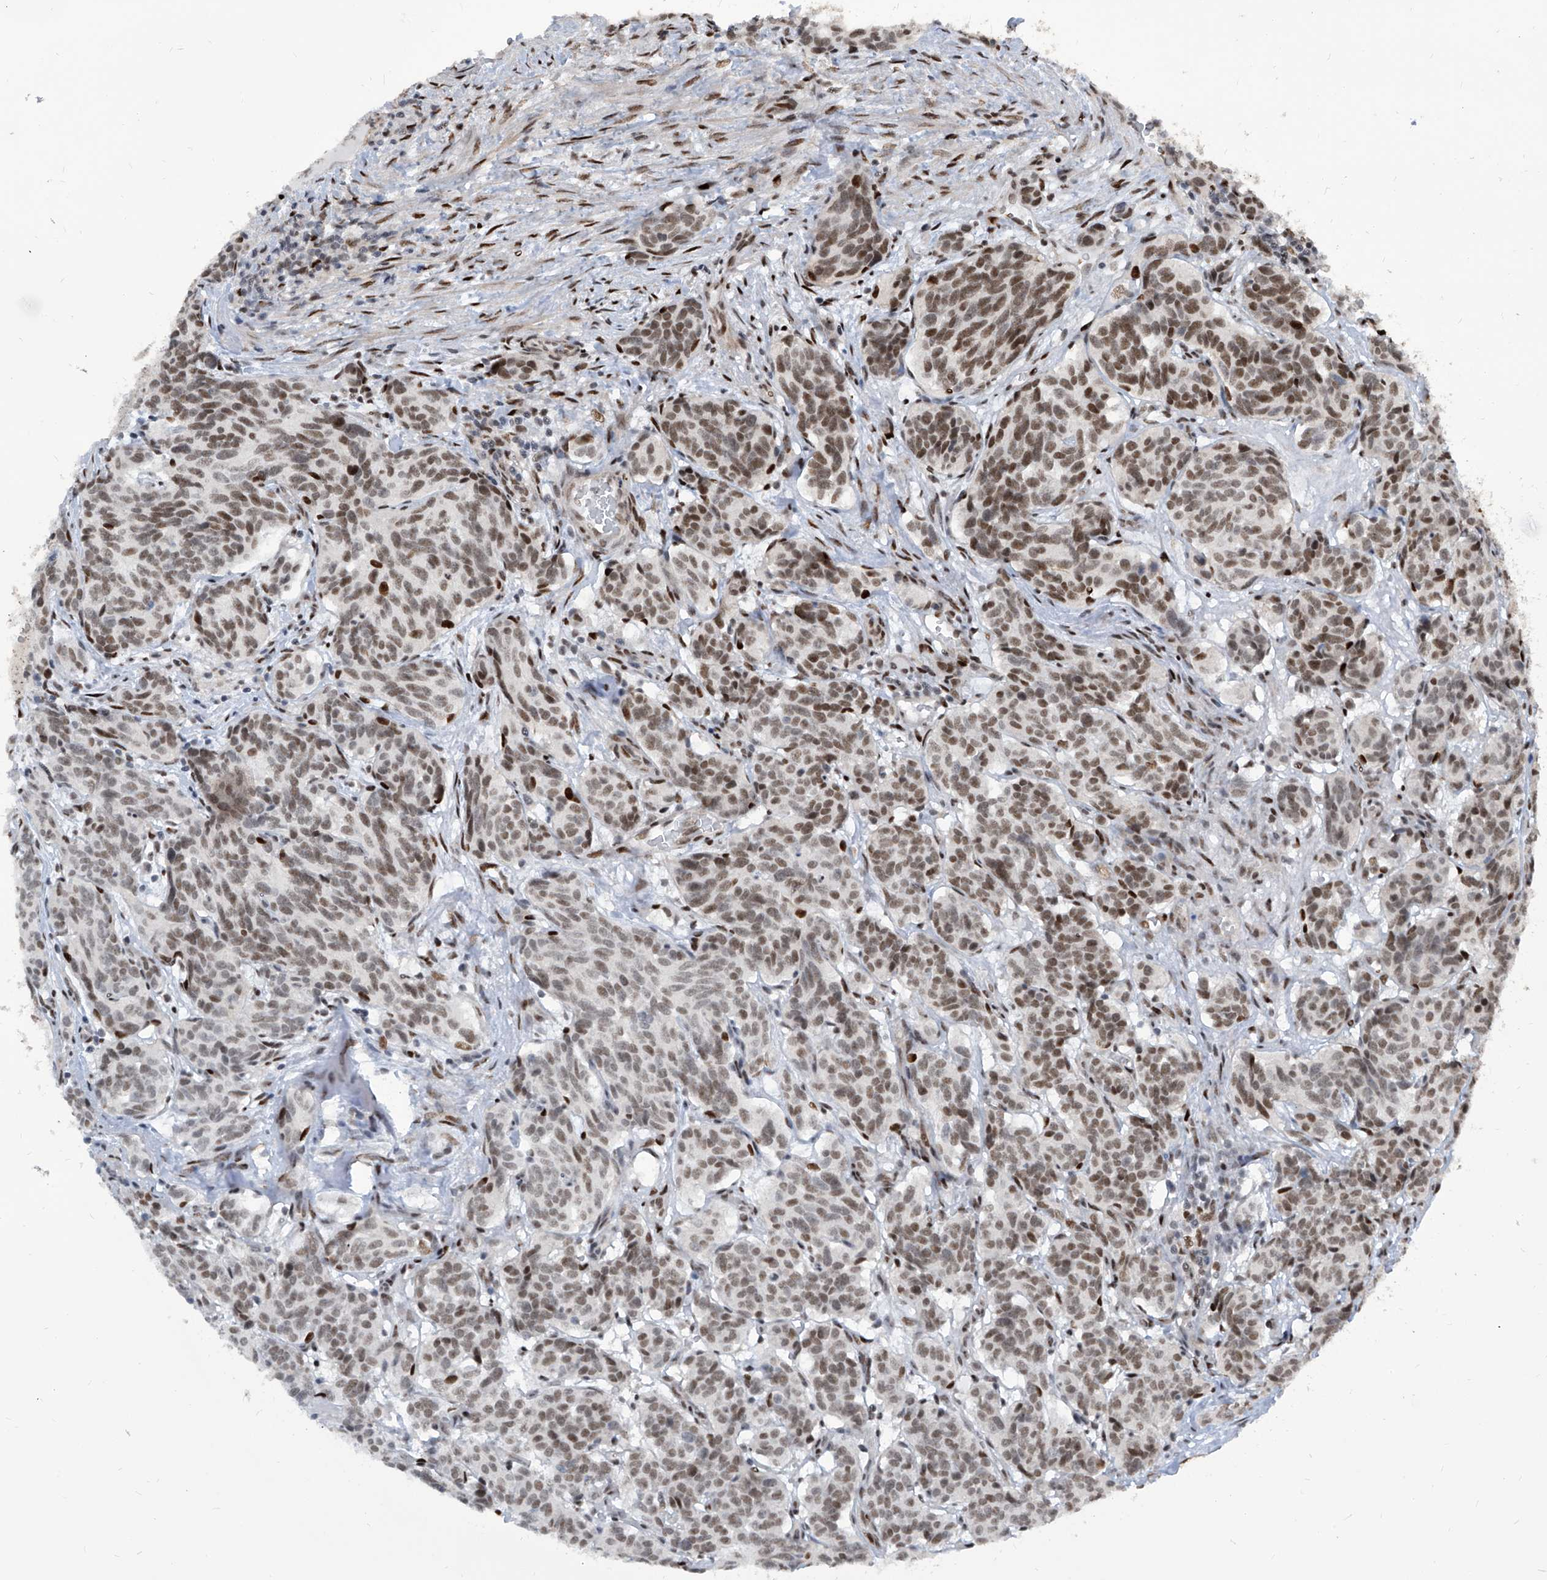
{"staining": {"intensity": "moderate", "quantity": ">75%", "location": "nuclear"}, "tissue": "carcinoid", "cell_type": "Tumor cells", "image_type": "cancer", "snomed": [{"axis": "morphology", "description": "Carcinoid, malignant, NOS"}, {"axis": "topography", "description": "Lung"}], "caption": "A medium amount of moderate nuclear positivity is identified in about >75% of tumor cells in carcinoid tissue.", "gene": "IRF2", "patient": {"sex": "female", "age": 46}}